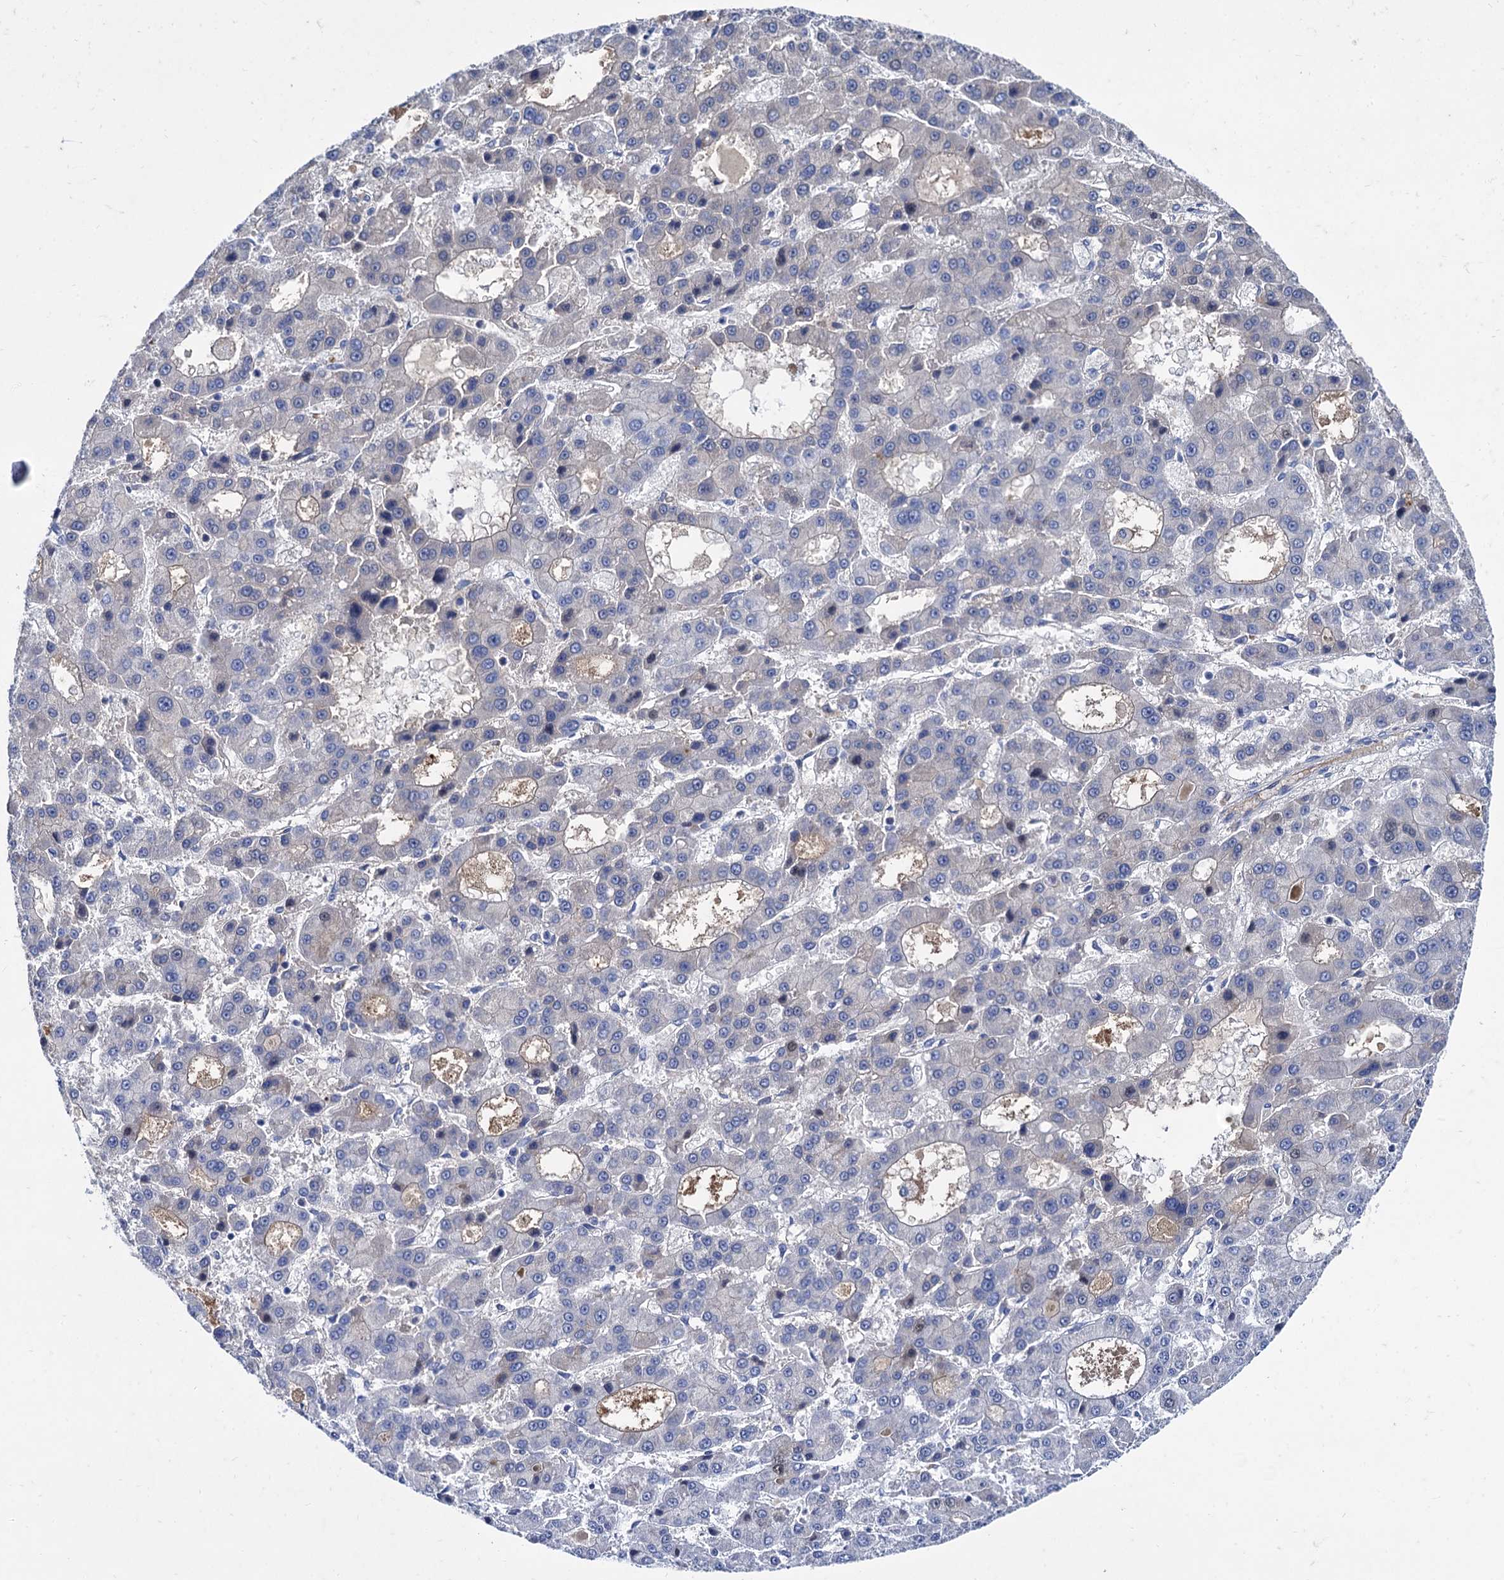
{"staining": {"intensity": "negative", "quantity": "none", "location": "none"}, "tissue": "liver cancer", "cell_type": "Tumor cells", "image_type": "cancer", "snomed": [{"axis": "morphology", "description": "Carcinoma, Hepatocellular, NOS"}, {"axis": "topography", "description": "Liver"}], "caption": "Liver cancer was stained to show a protein in brown. There is no significant positivity in tumor cells.", "gene": "TMEM72", "patient": {"sex": "male", "age": 70}}